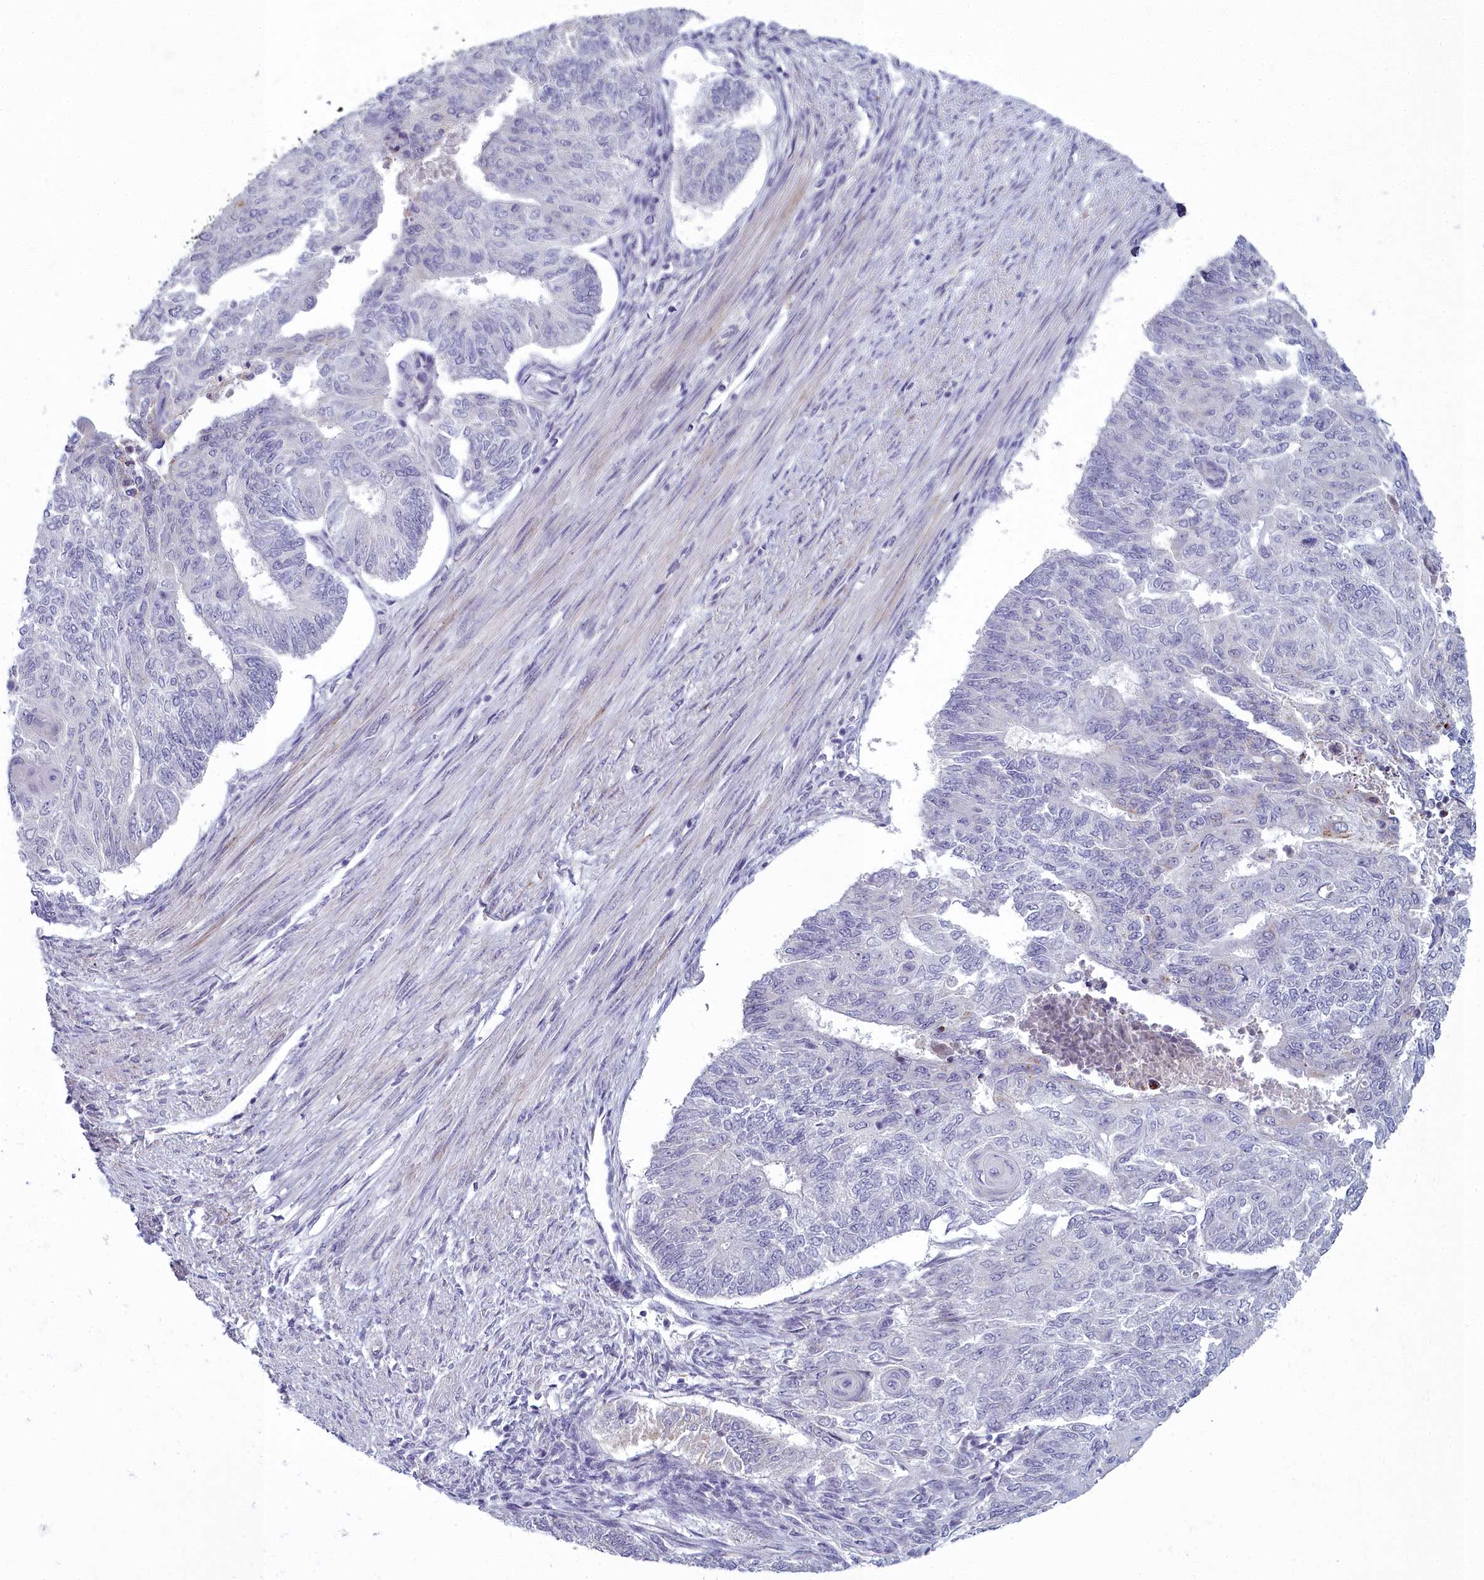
{"staining": {"intensity": "negative", "quantity": "none", "location": "none"}, "tissue": "endometrial cancer", "cell_type": "Tumor cells", "image_type": "cancer", "snomed": [{"axis": "morphology", "description": "Adenocarcinoma, NOS"}, {"axis": "topography", "description": "Endometrium"}], "caption": "An image of human adenocarcinoma (endometrial) is negative for staining in tumor cells. (DAB (3,3'-diaminobenzidine) immunohistochemistry (IHC) visualized using brightfield microscopy, high magnification).", "gene": "ARL15", "patient": {"sex": "female", "age": 32}}